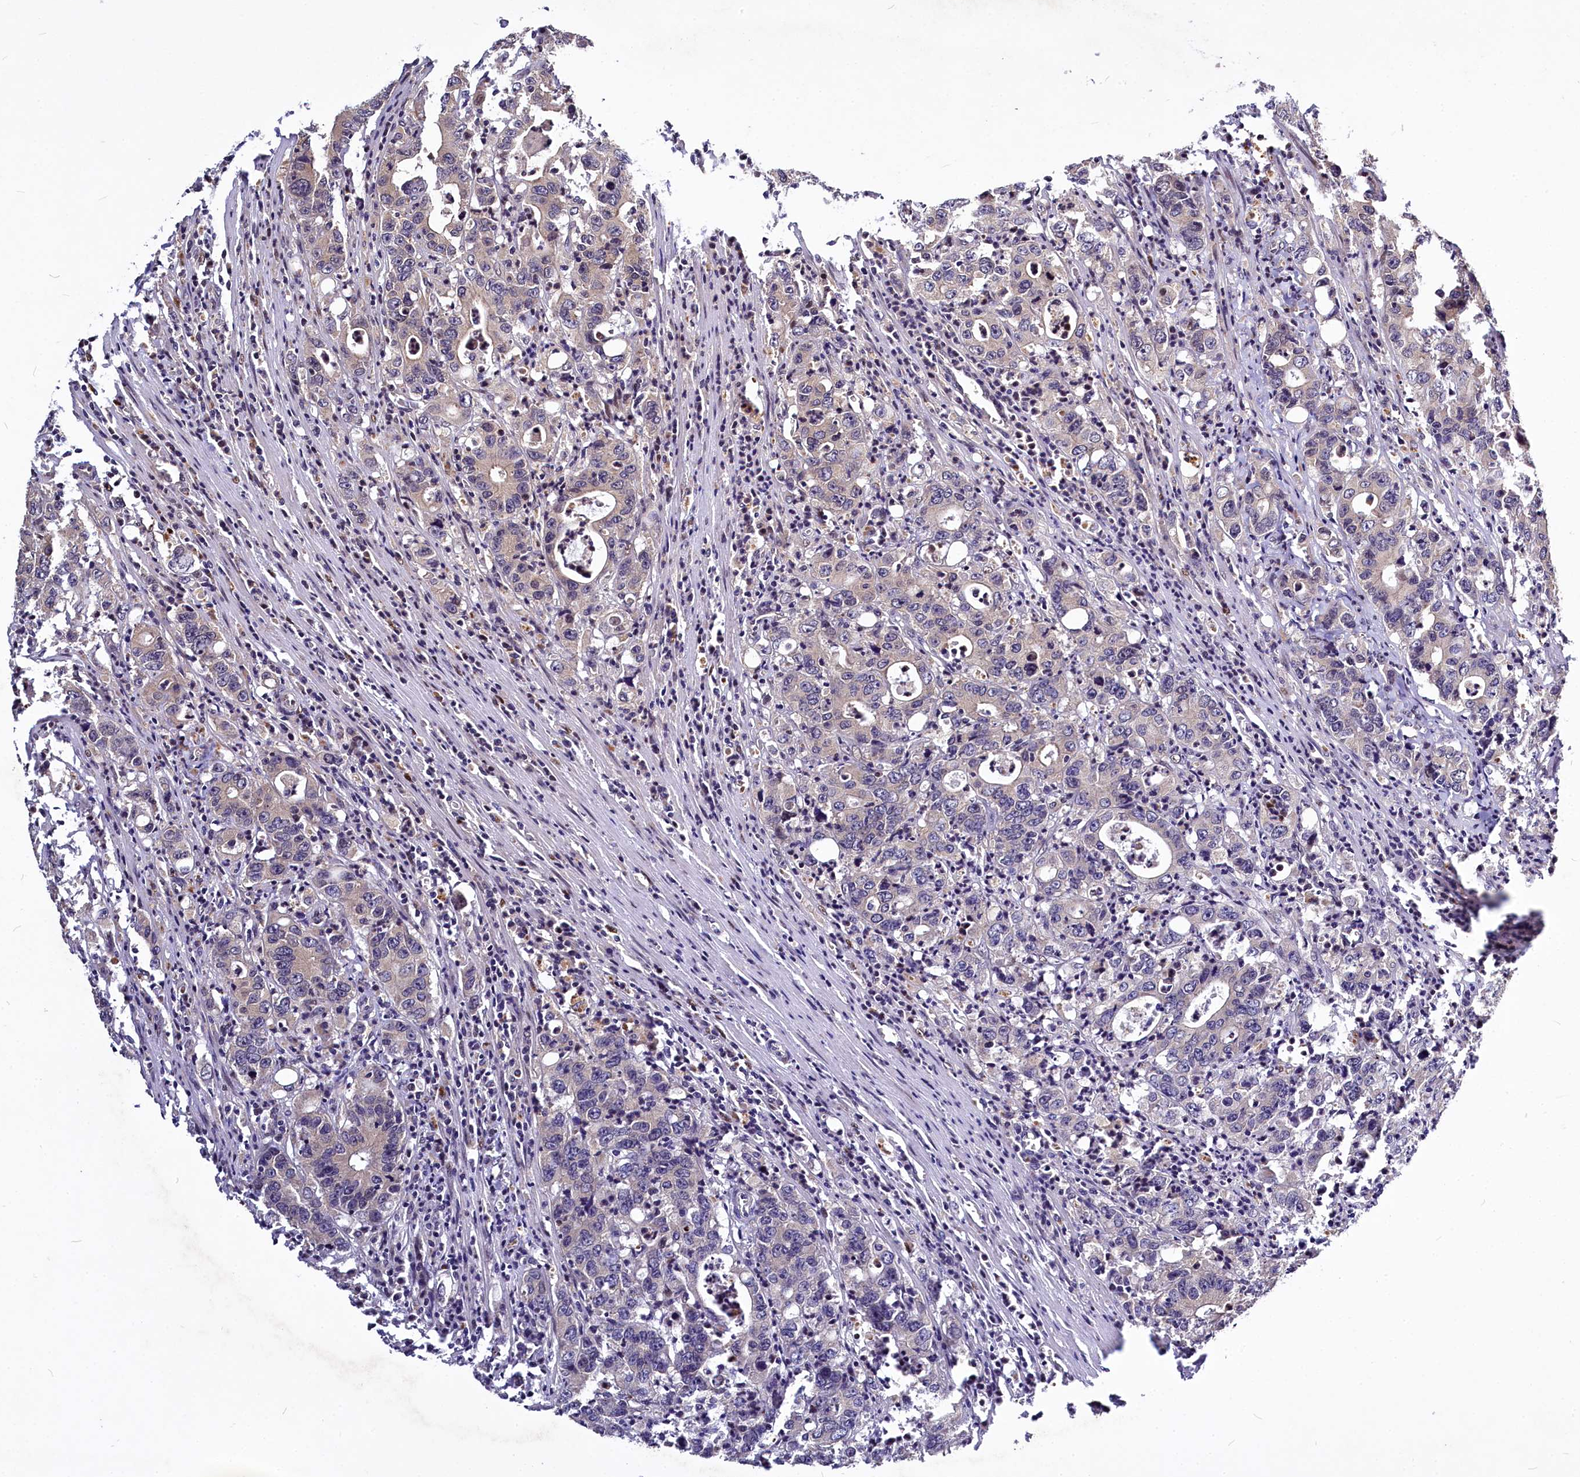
{"staining": {"intensity": "negative", "quantity": "none", "location": "none"}, "tissue": "colorectal cancer", "cell_type": "Tumor cells", "image_type": "cancer", "snomed": [{"axis": "morphology", "description": "Adenocarcinoma, NOS"}, {"axis": "topography", "description": "Colon"}], "caption": "DAB (3,3'-diaminobenzidine) immunohistochemical staining of colorectal cancer (adenocarcinoma) exhibits no significant expression in tumor cells.", "gene": "MAML2", "patient": {"sex": "female", "age": 75}}